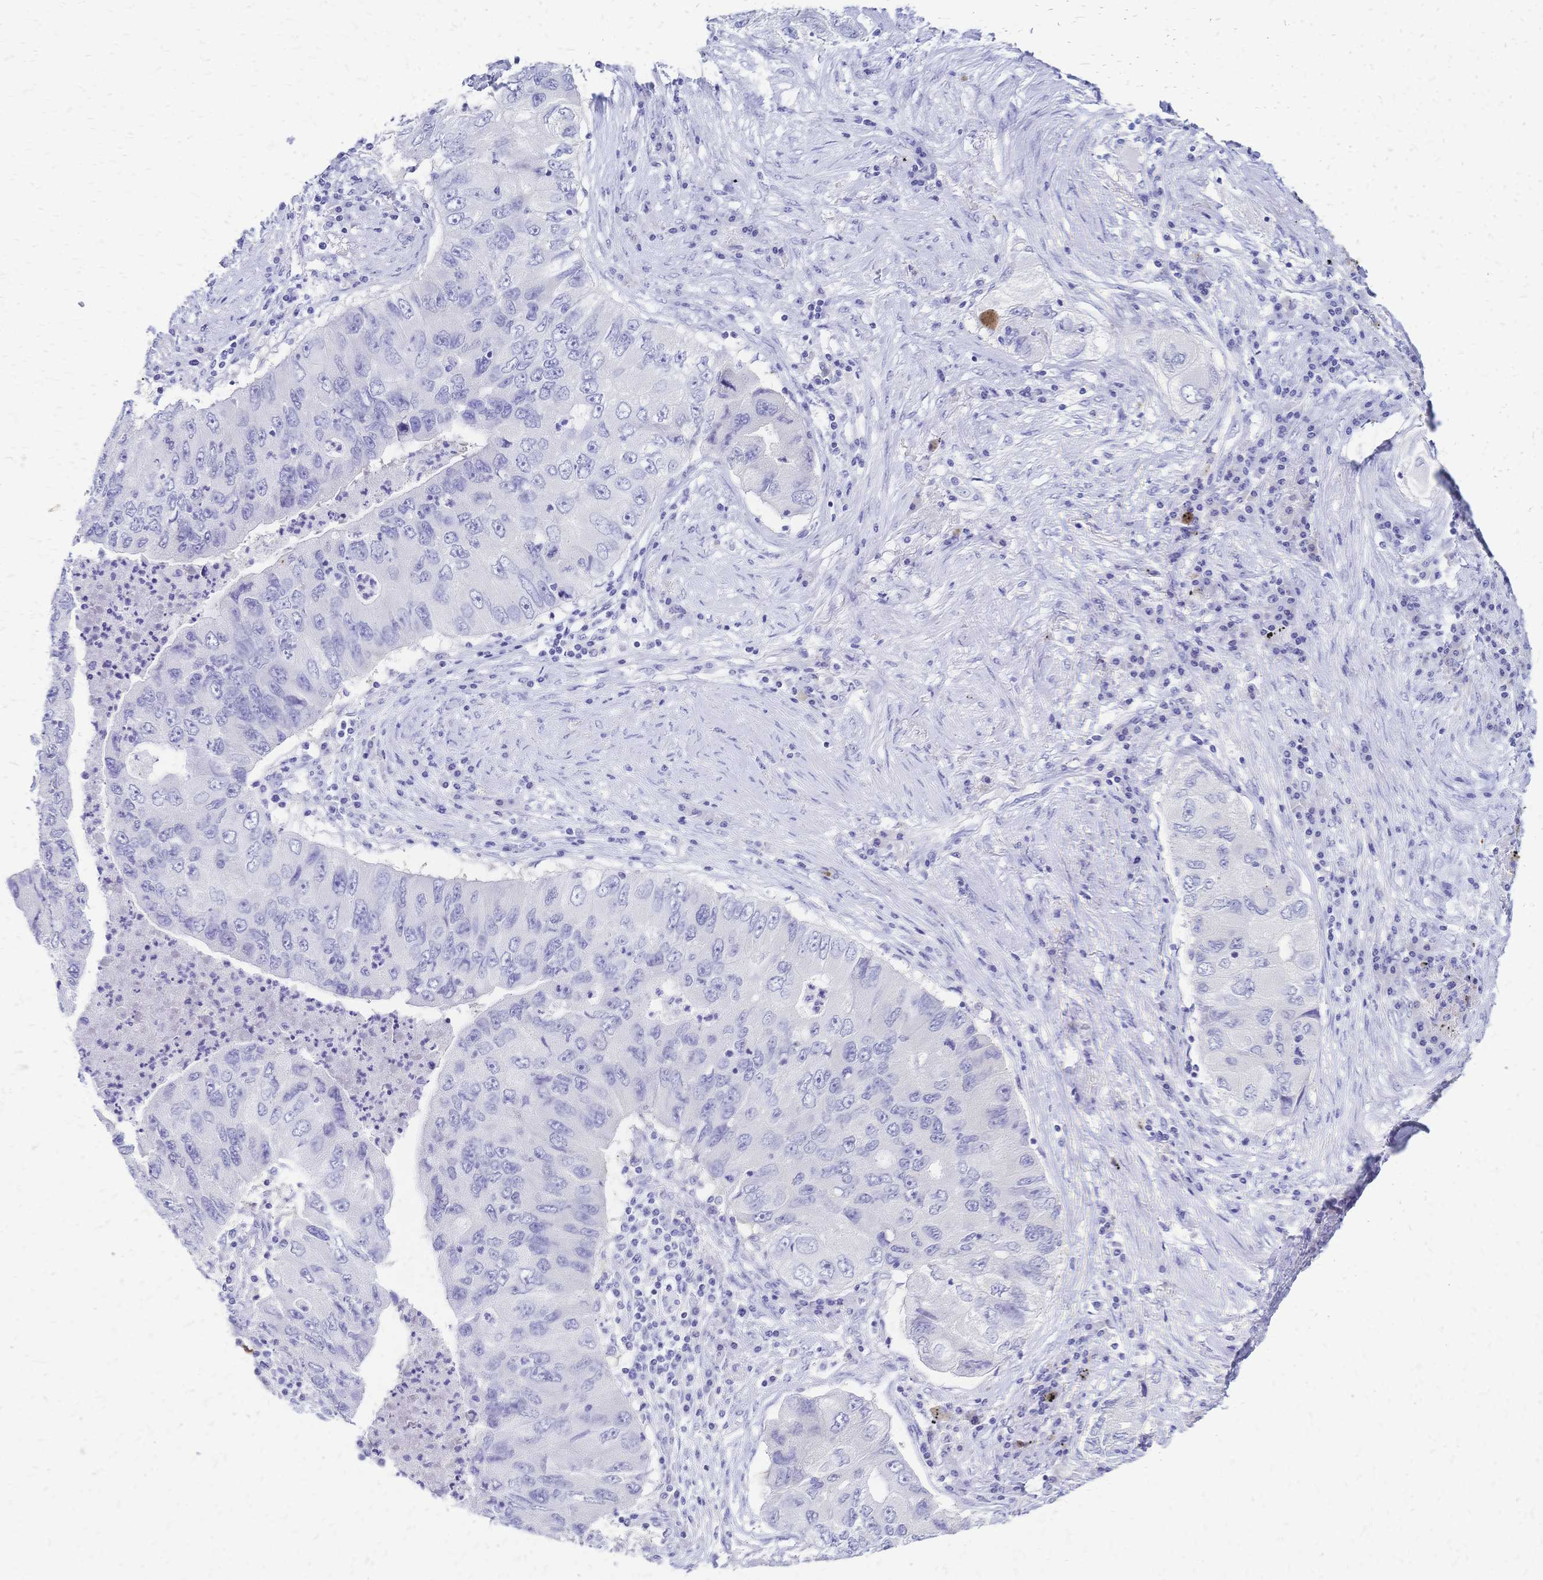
{"staining": {"intensity": "negative", "quantity": "none", "location": "none"}, "tissue": "lung cancer", "cell_type": "Tumor cells", "image_type": "cancer", "snomed": [{"axis": "morphology", "description": "Adenocarcinoma, NOS"}, {"axis": "morphology", "description": "Adenocarcinoma, metastatic, NOS"}, {"axis": "topography", "description": "Lymph node"}, {"axis": "topography", "description": "Lung"}], "caption": "Immunohistochemistry (IHC) micrograph of human metastatic adenocarcinoma (lung) stained for a protein (brown), which demonstrates no positivity in tumor cells. (Brightfield microscopy of DAB (3,3'-diaminobenzidine) immunohistochemistry (IHC) at high magnification).", "gene": "FA2H", "patient": {"sex": "female", "age": 54}}